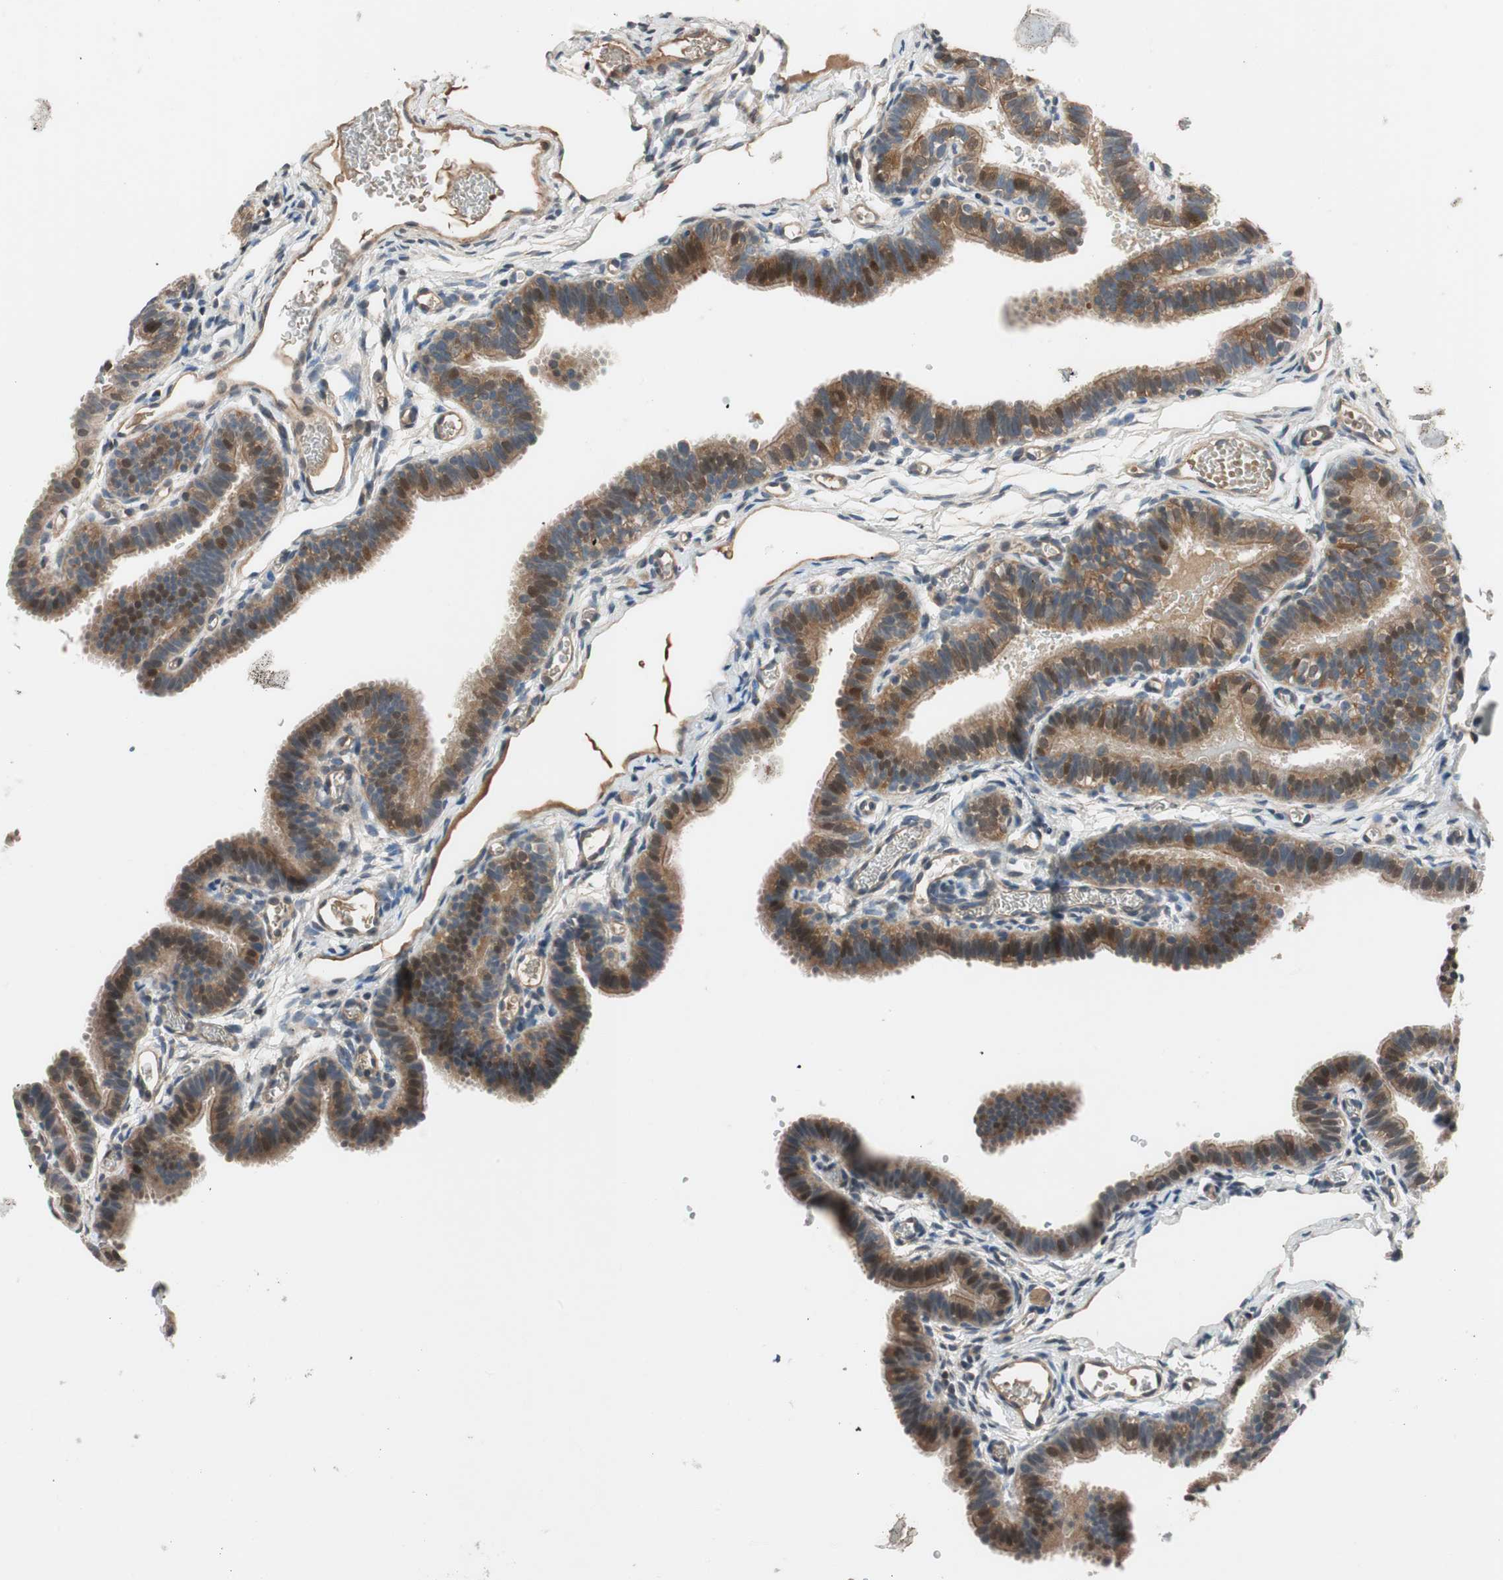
{"staining": {"intensity": "moderate", "quantity": ">75%", "location": "cytoplasmic/membranous,nuclear"}, "tissue": "fallopian tube", "cell_type": "Glandular cells", "image_type": "normal", "snomed": [{"axis": "morphology", "description": "Normal tissue, NOS"}, {"axis": "topography", "description": "Fallopian tube"}, {"axis": "topography", "description": "Placenta"}], "caption": "A photomicrograph showing moderate cytoplasmic/membranous,nuclear staining in approximately >75% of glandular cells in normal fallopian tube, as visualized by brown immunohistochemical staining.", "gene": "GCLM", "patient": {"sex": "female", "age": 34}}